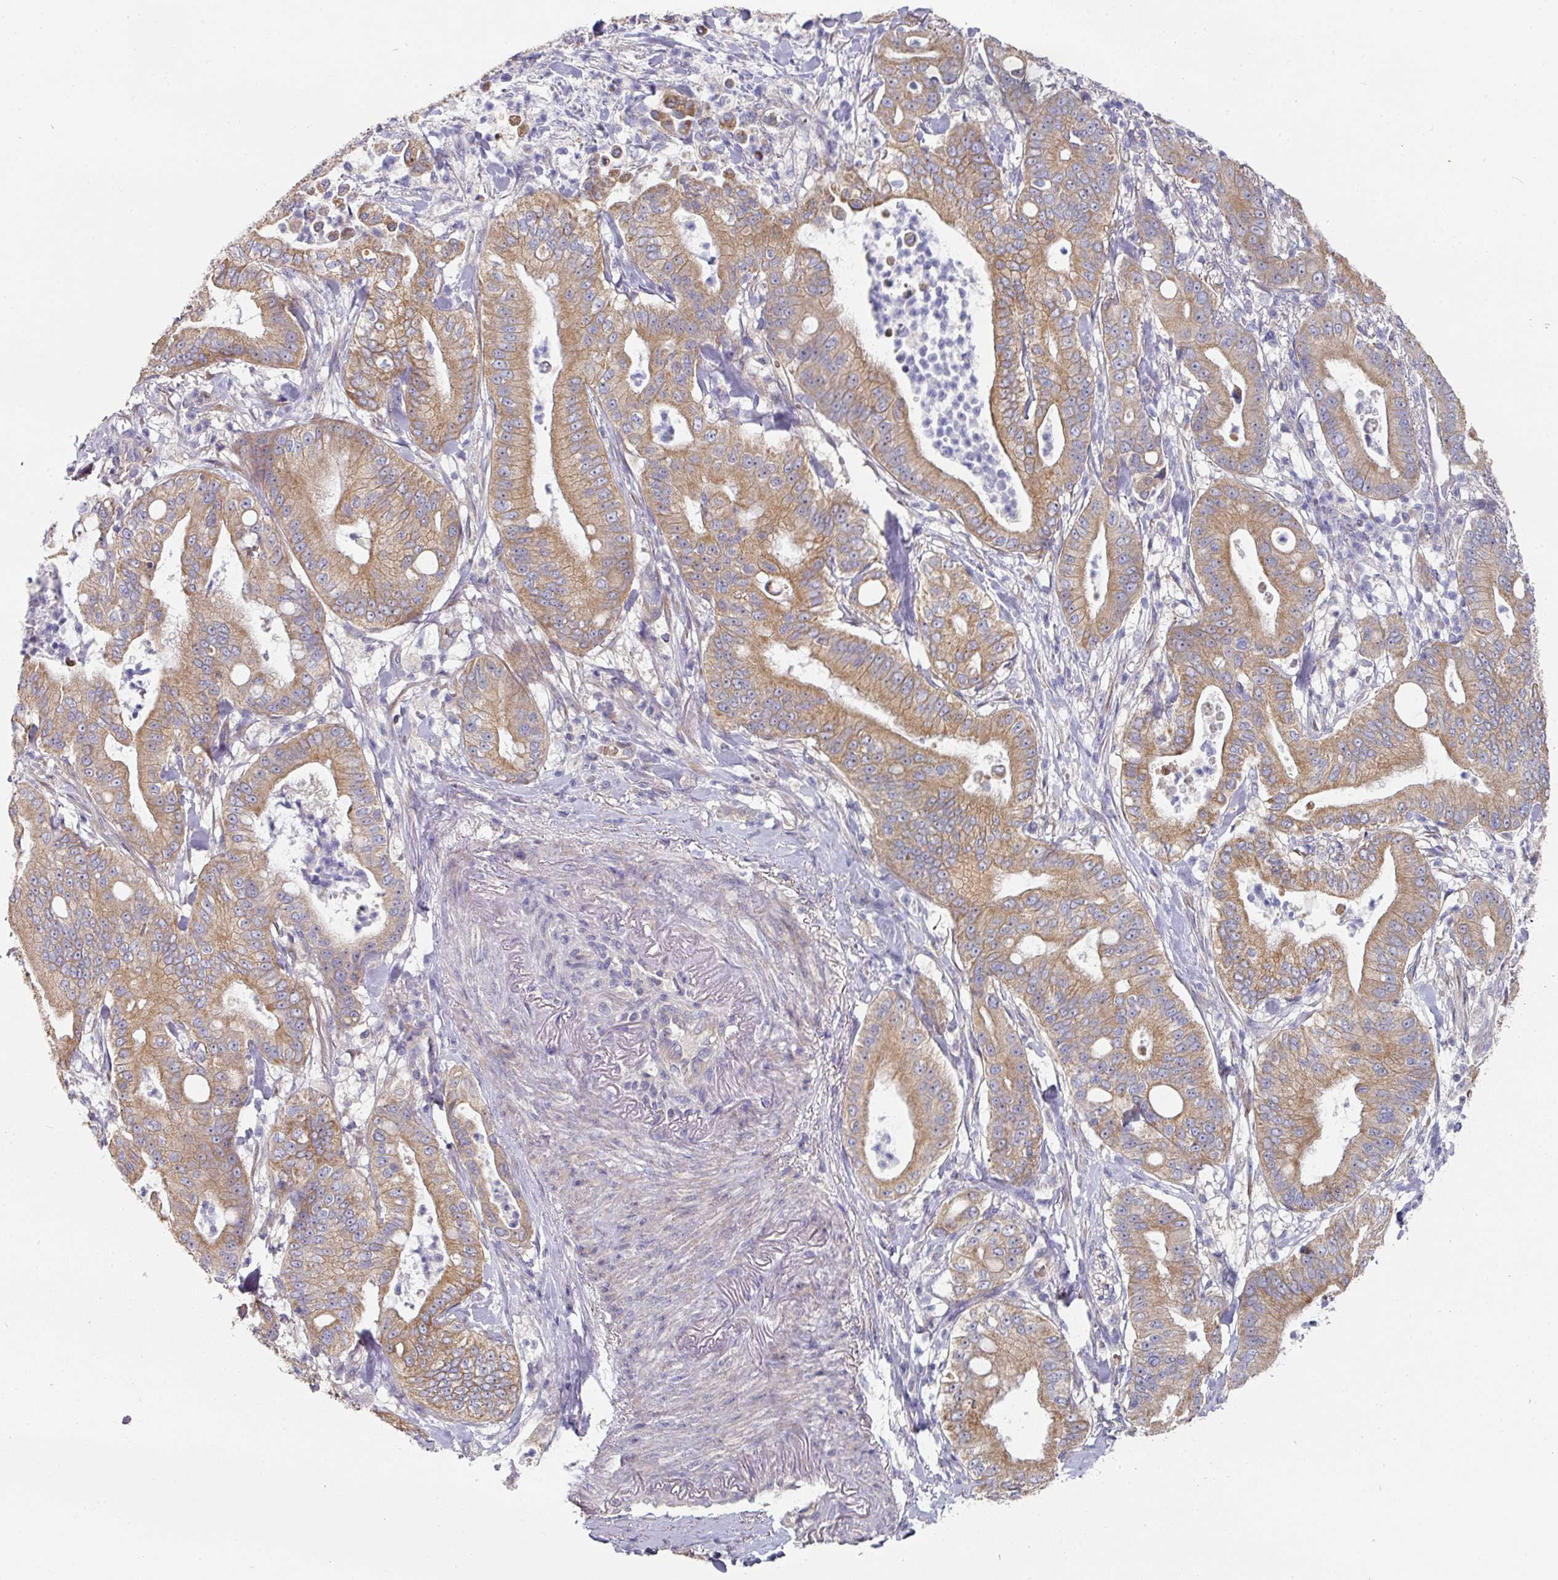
{"staining": {"intensity": "moderate", "quantity": ">75%", "location": "cytoplasmic/membranous"}, "tissue": "pancreatic cancer", "cell_type": "Tumor cells", "image_type": "cancer", "snomed": [{"axis": "morphology", "description": "Adenocarcinoma, NOS"}, {"axis": "topography", "description": "Pancreas"}], "caption": "DAB immunohistochemical staining of pancreatic cancer reveals moderate cytoplasmic/membranous protein positivity in approximately >75% of tumor cells. The protein is stained brown, and the nuclei are stained in blue (DAB (3,3'-diaminobenzidine) IHC with brightfield microscopy, high magnification).", "gene": "PYROXD2", "patient": {"sex": "male", "age": 71}}